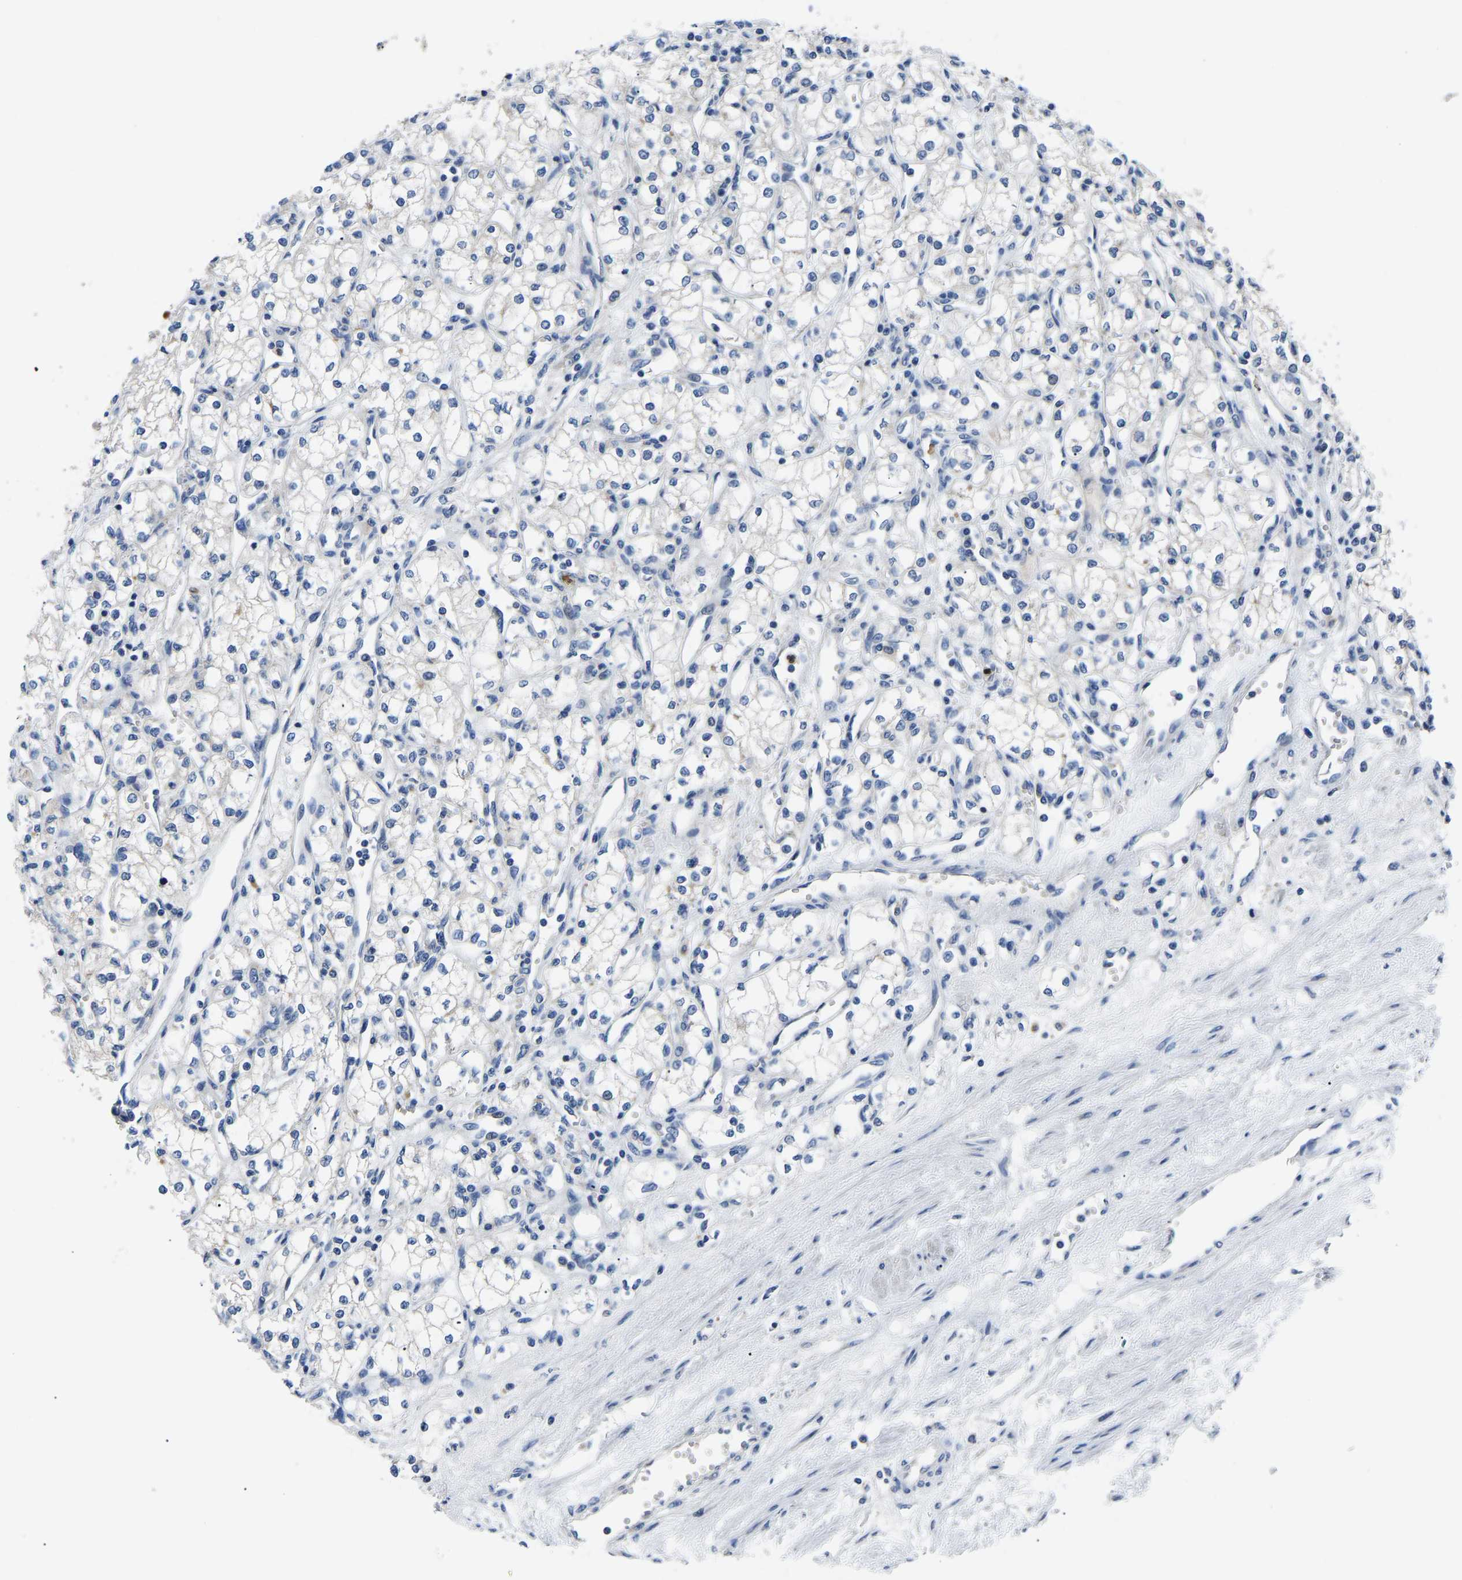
{"staining": {"intensity": "negative", "quantity": "none", "location": "none"}, "tissue": "renal cancer", "cell_type": "Tumor cells", "image_type": "cancer", "snomed": [{"axis": "morphology", "description": "Adenocarcinoma, NOS"}, {"axis": "topography", "description": "Kidney"}], "caption": "Immunohistochemical staining of renal cancer (adenocarcinoma) shows no significant positivity in tumor cells.", "gene": "TOR1B", "patient": {"sex": "male", "age": 59}}